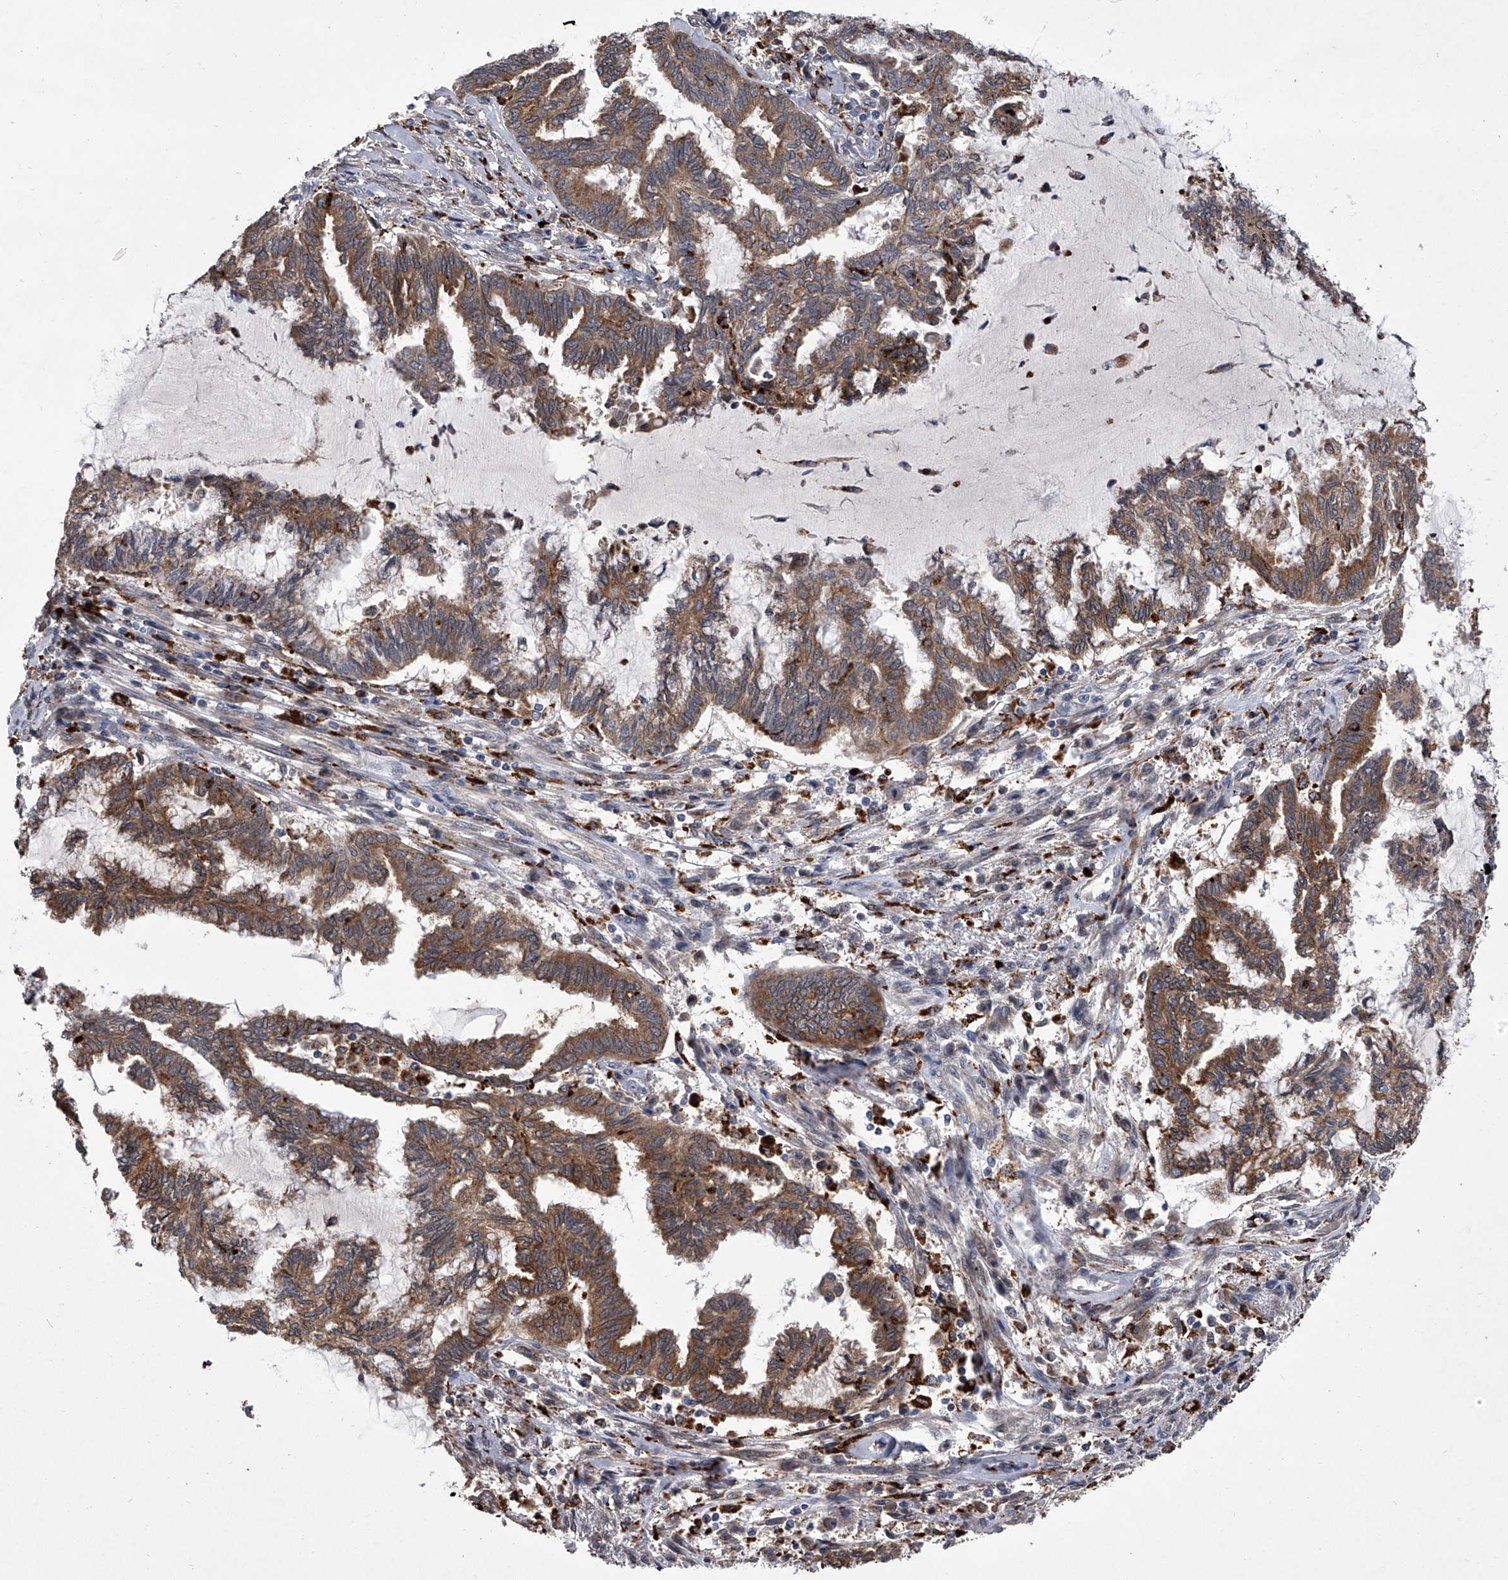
{"staining": {"intensity": "moderate", "quantity": ">75%", "location": "cytoplasmic/membranous"}, "tissue": "endometrial cancer", "cell_type": "Tumor cells", "image_type": "cancer", "snomed": [{"axis": "morphology", "description": "Adenocarcinoma, NOS"}, {"axis": "topography", "description": "Endometrium"}], "caption": "Human endometrial adenocarcinoma stained with a brown dye demonstrates moderate cytoplasmic/membranous positive staining in approximately >75% of tumor cells.", "gene": "TRIM8", "patient": {"sex": "female", "age": 86}}